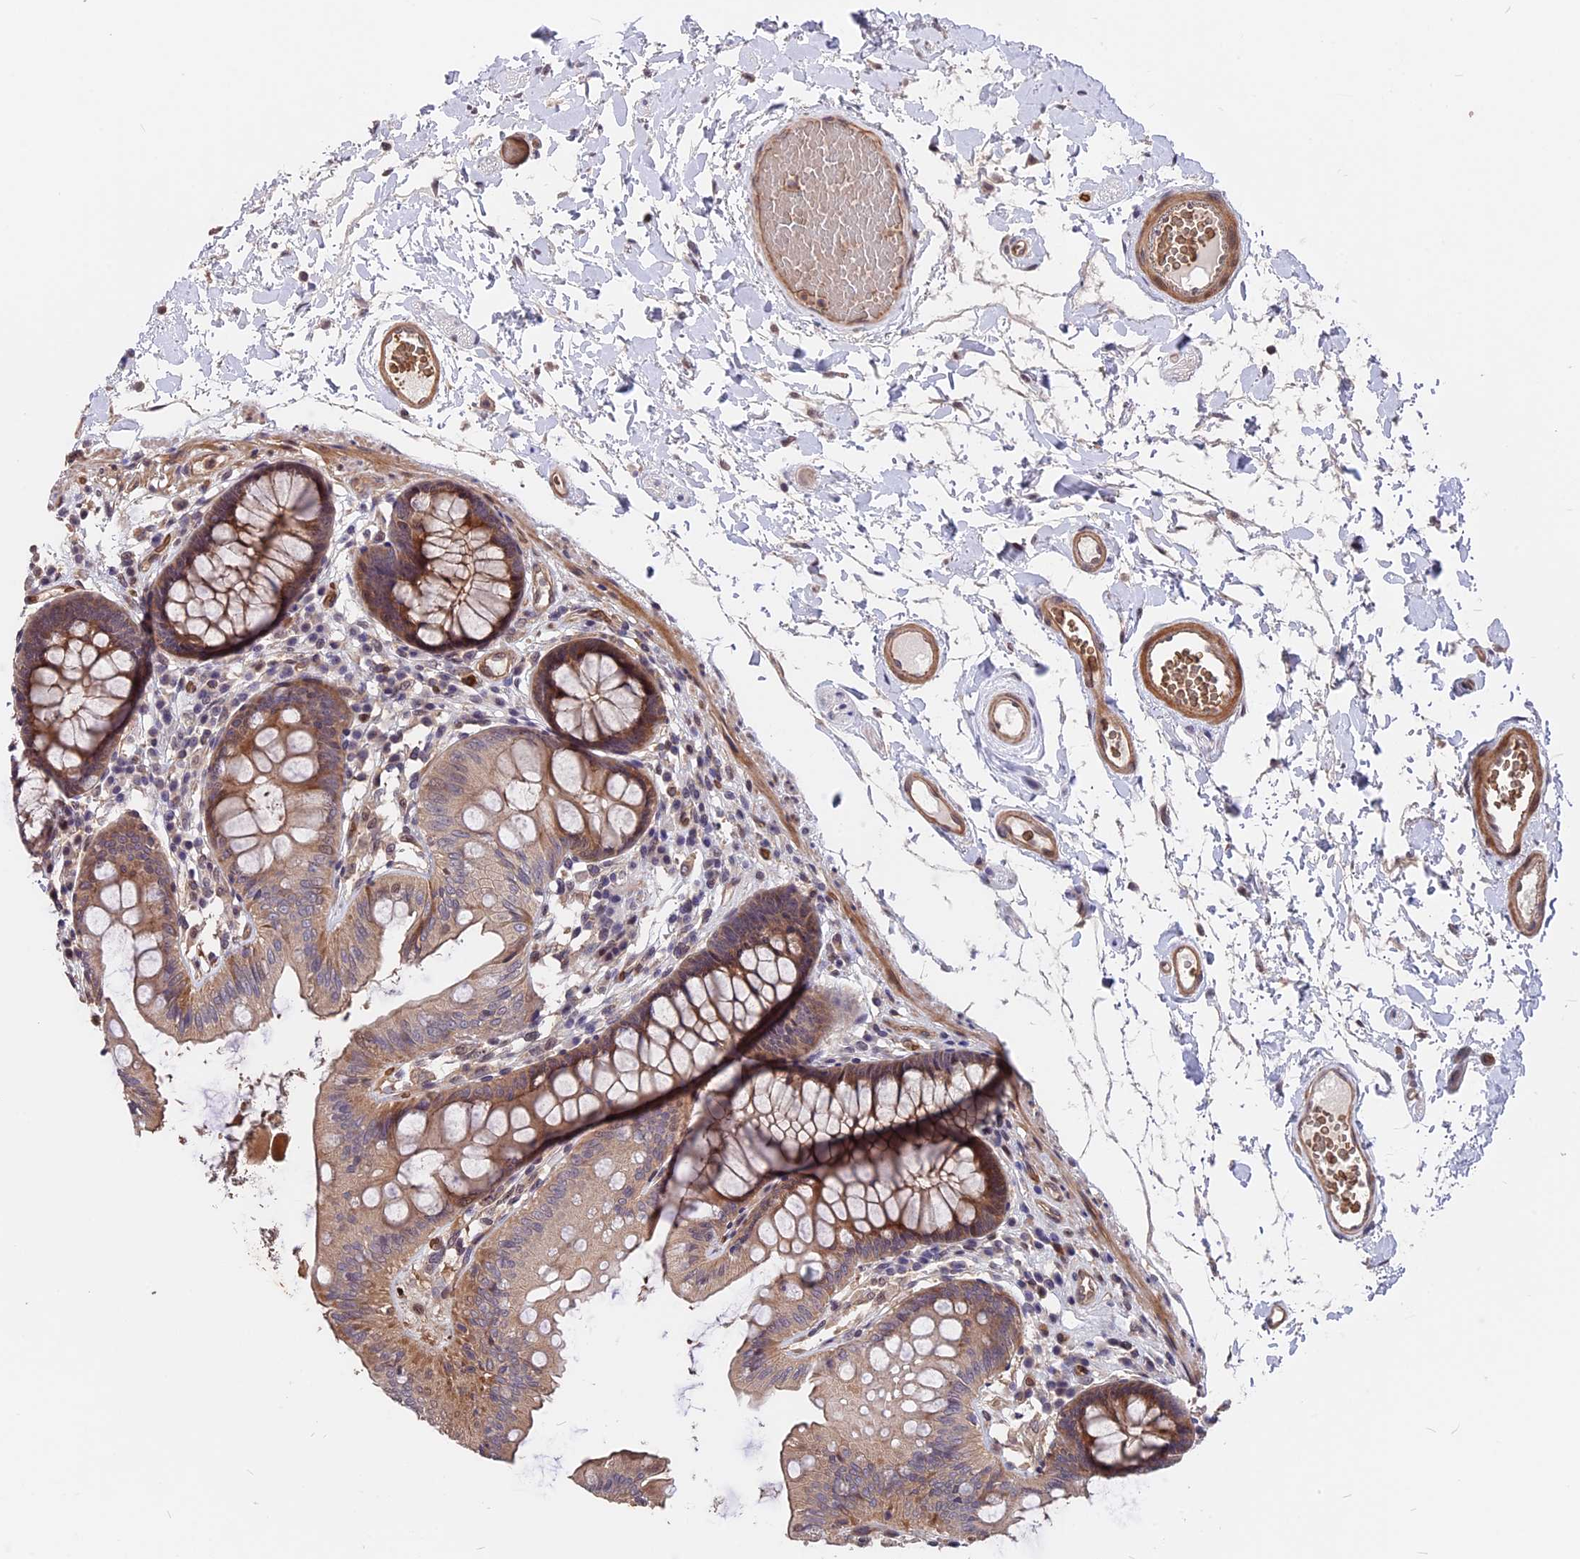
{"staining": {"intensity": "moderate", "quantity": "25%-75%", "location": "cytoplasmic/membranous"}, "tissue": "colon", "cell_type": "Endothelial cells", "image_type": "normal", "snomed": [{"axis": "morphology", "description": "Normal tissue, NOS"}, {"axis": "topography", "description": "Colon"}], "caption": "IHC staining of benign colon, which demonstrates medium levels of moderate cytoplasmic/membranous staining in approximately 25%-75% of endothelial cells indicating moderate cytoplasmic/membranous protein positivity. The staining was performed using DAB (brown) for protein detection and nuclei were counterstained in hematoxylin (blue).", "gene": "ZC3H10", "patient": {"sex": "male", "age": 84}}